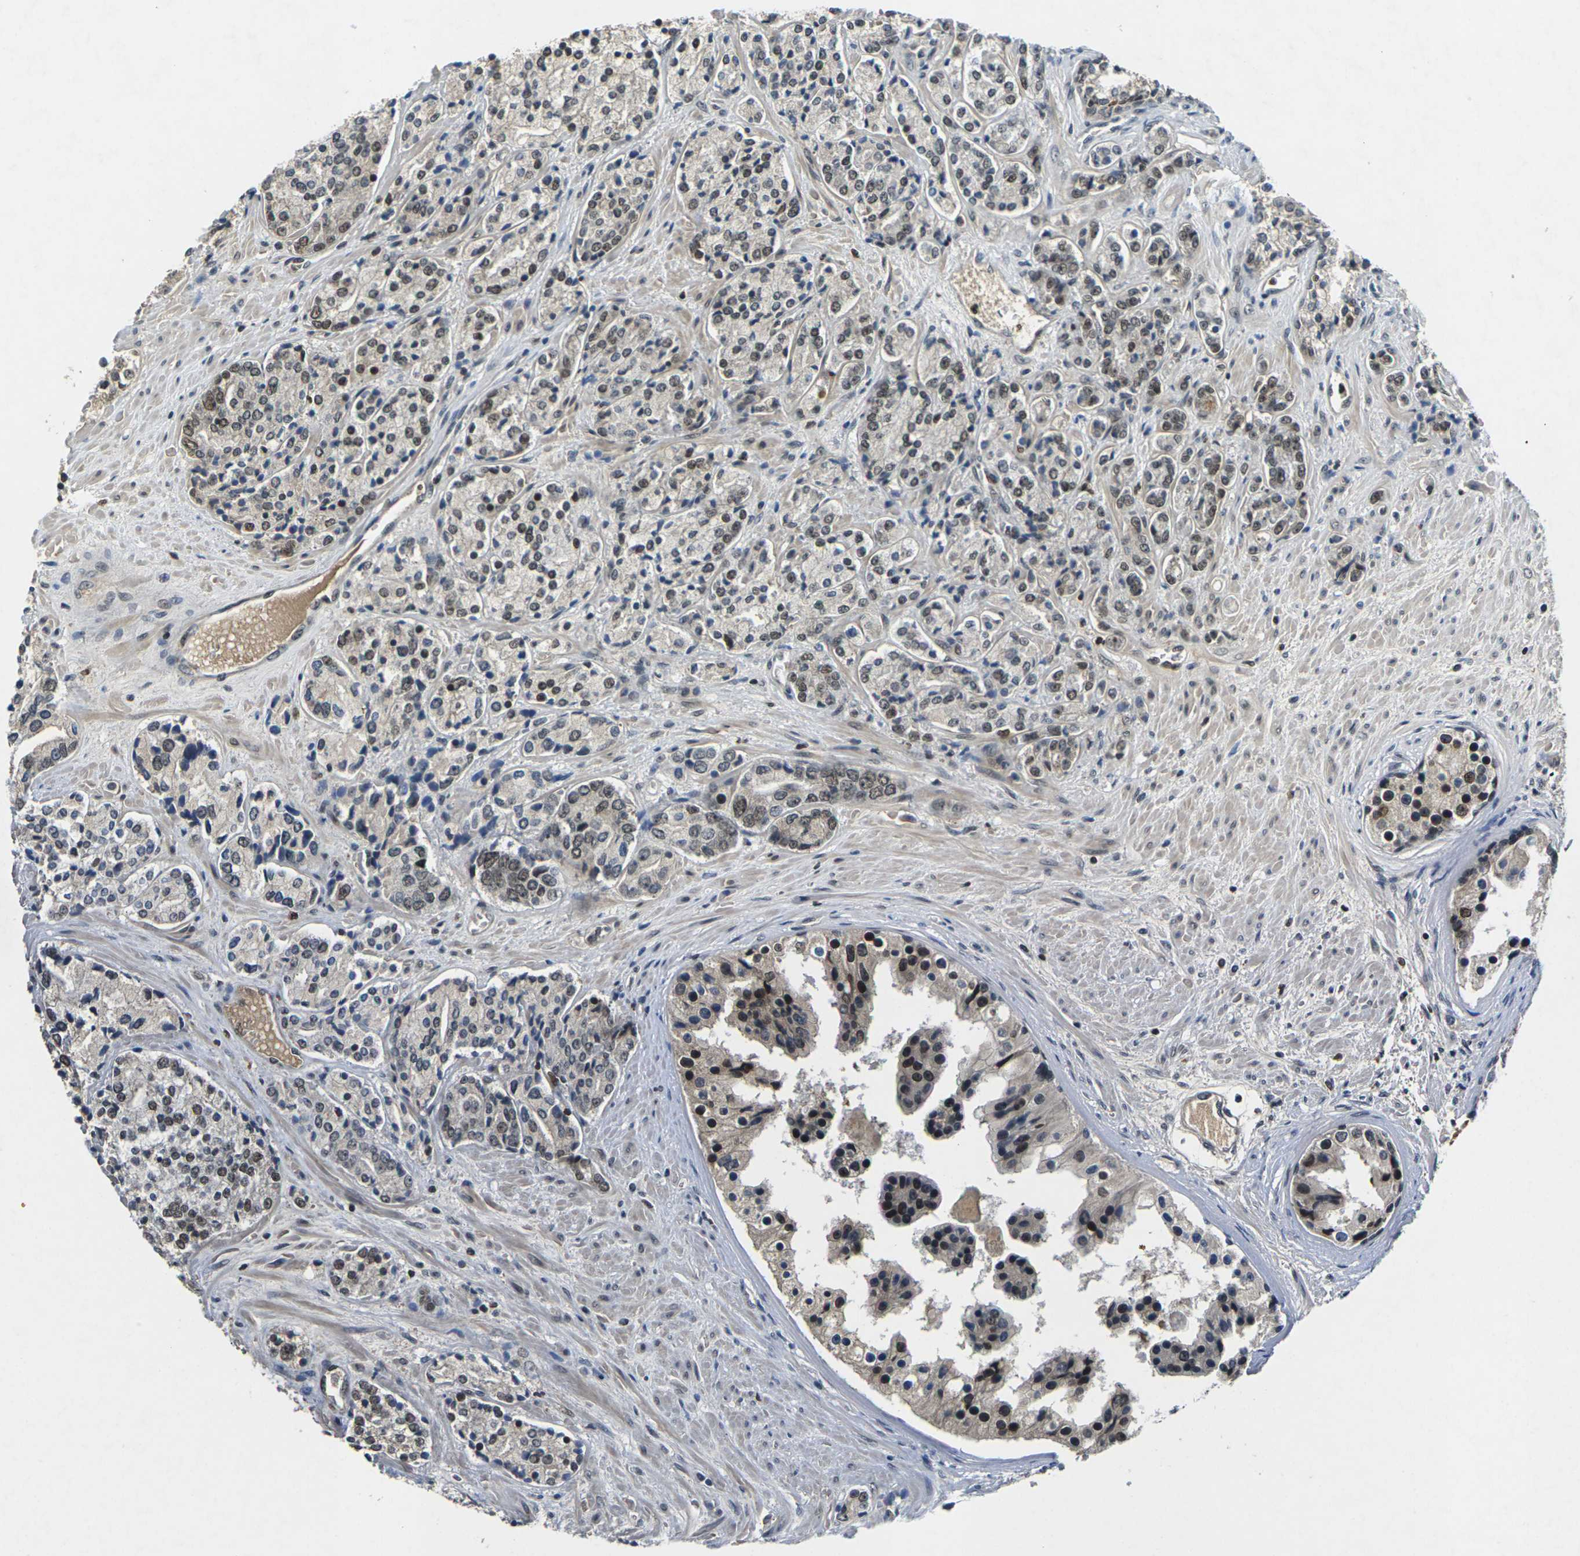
{"staining": {"intensity": "moderate", "quantity": ">75%", "location": "nuclear"}, "tissue": "prostate cancer", "cell_type": "Tumor cells", "image_type": "cancer", "snomed": [{"axis": "morphology", "description": "Adenocarcinoma, High grade"}, {"axis": "topography", "description": "Prostate"}], "caption": "A brown stain shows moderate nuclear positivity of a protein in prostate high-grade adenocarcinoma tumor cells. (Stains: DAB (3,3'-diaminobenzidine) in brown, nuclei in blue, Microscopy: brightfield microscopy at high magnification).", "gene": "NELFA", "patient": {"sex": "male", "age": 71}}